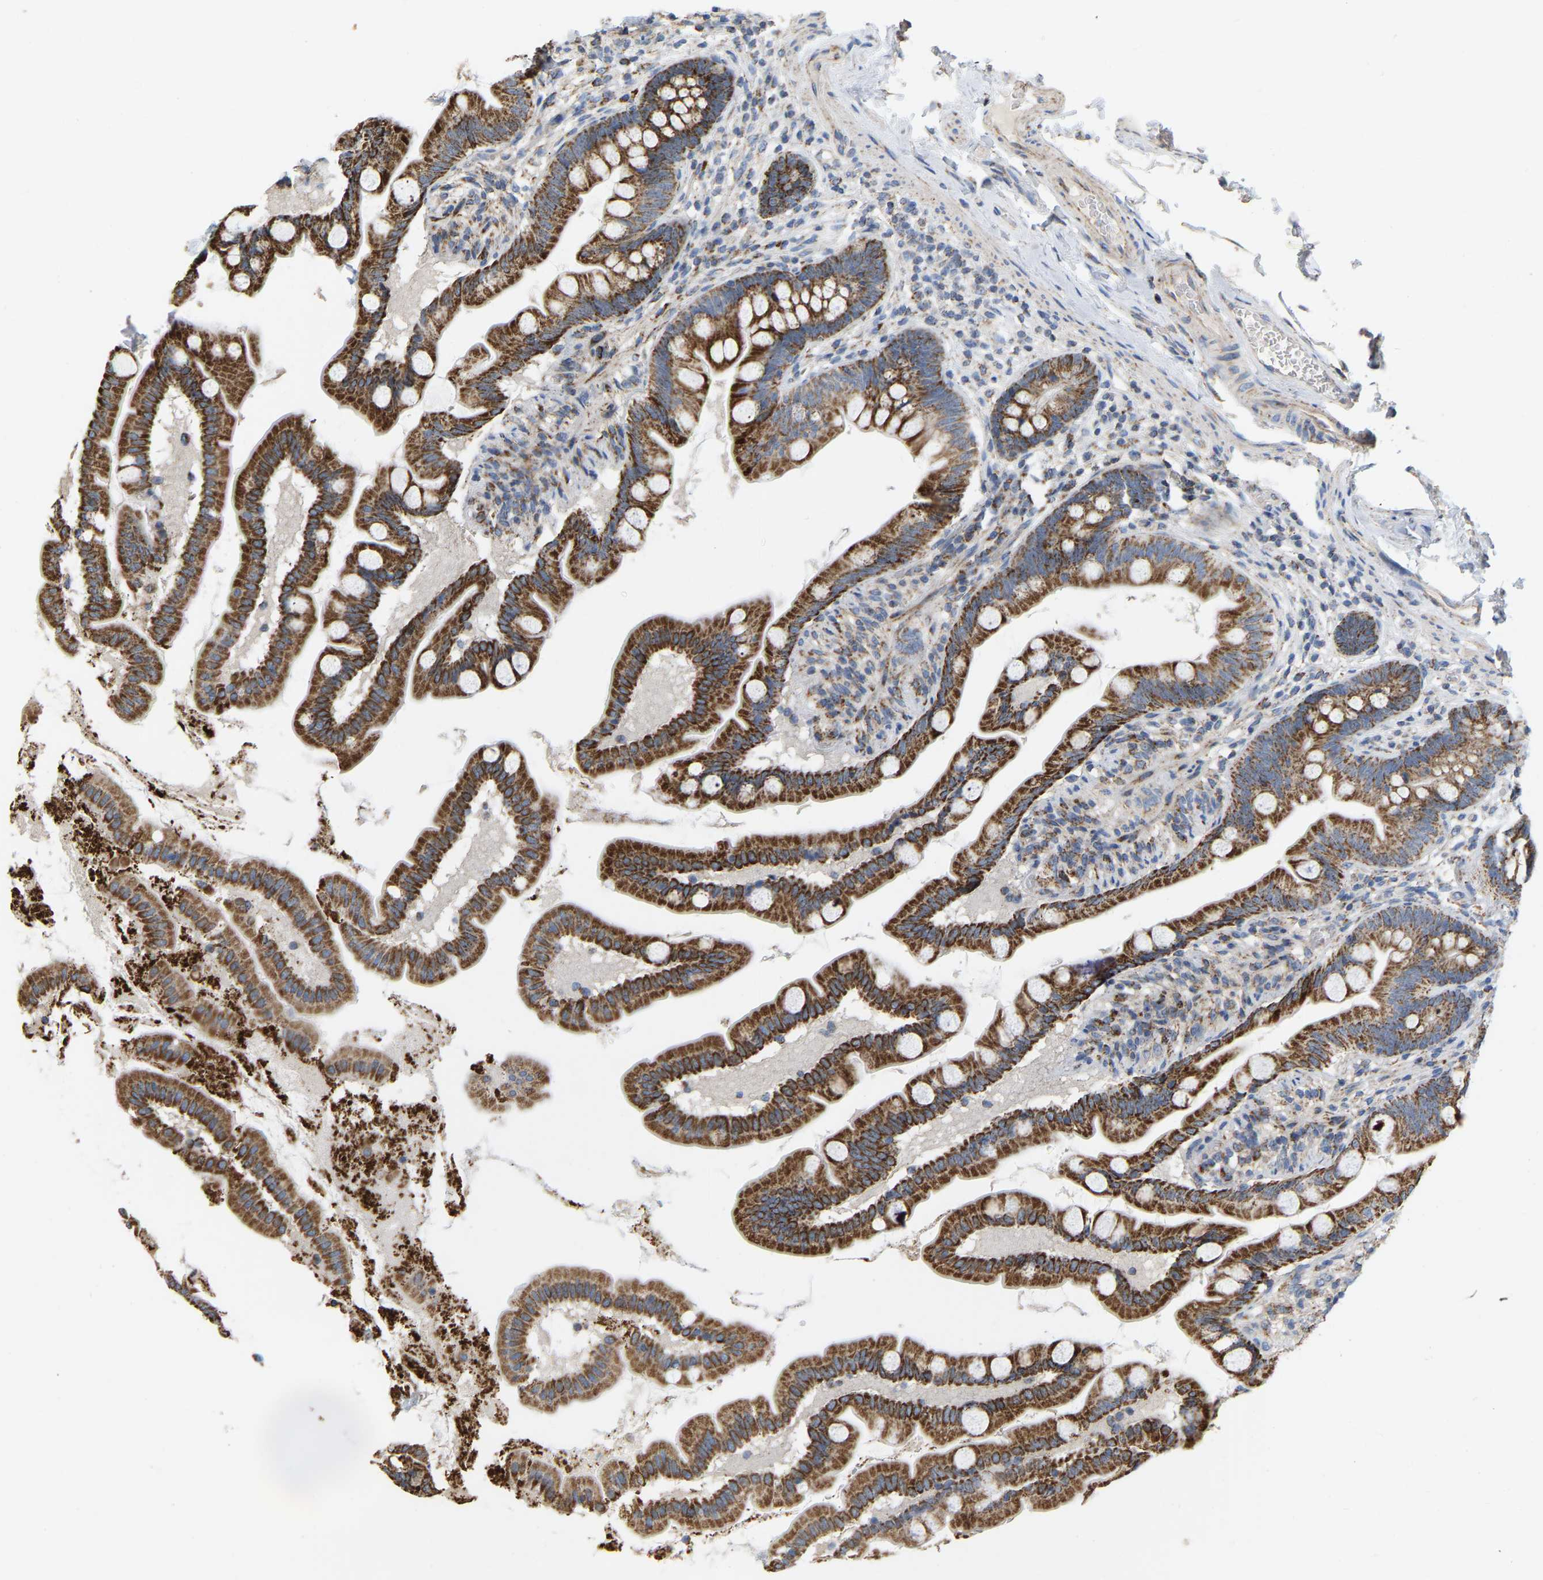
{"staining": {"intensity": "strong", "quantity": ">75%", "location": "cytoplasmic/membranous"}, "tissue": "small intestine", "cell_type": "Glandular cells", "image_type": "normal", "snomed": [{"axis": "morphology", "description": "Normal tissue, NOS"}, {"axis": "topography", "description": "Small intestine"}], "caption": "Immunohistochemical staining of benign human small intestine demonstrates strong cytoplasmic/membranous protein staining in about >75% of glandular cells. (DAB (3,3'-diaminobenzidine) IHC, brown staining for protein, blue staining for nuclei).", "gene": "CBLB", "patient": {"sex": "female", "age": 56}}